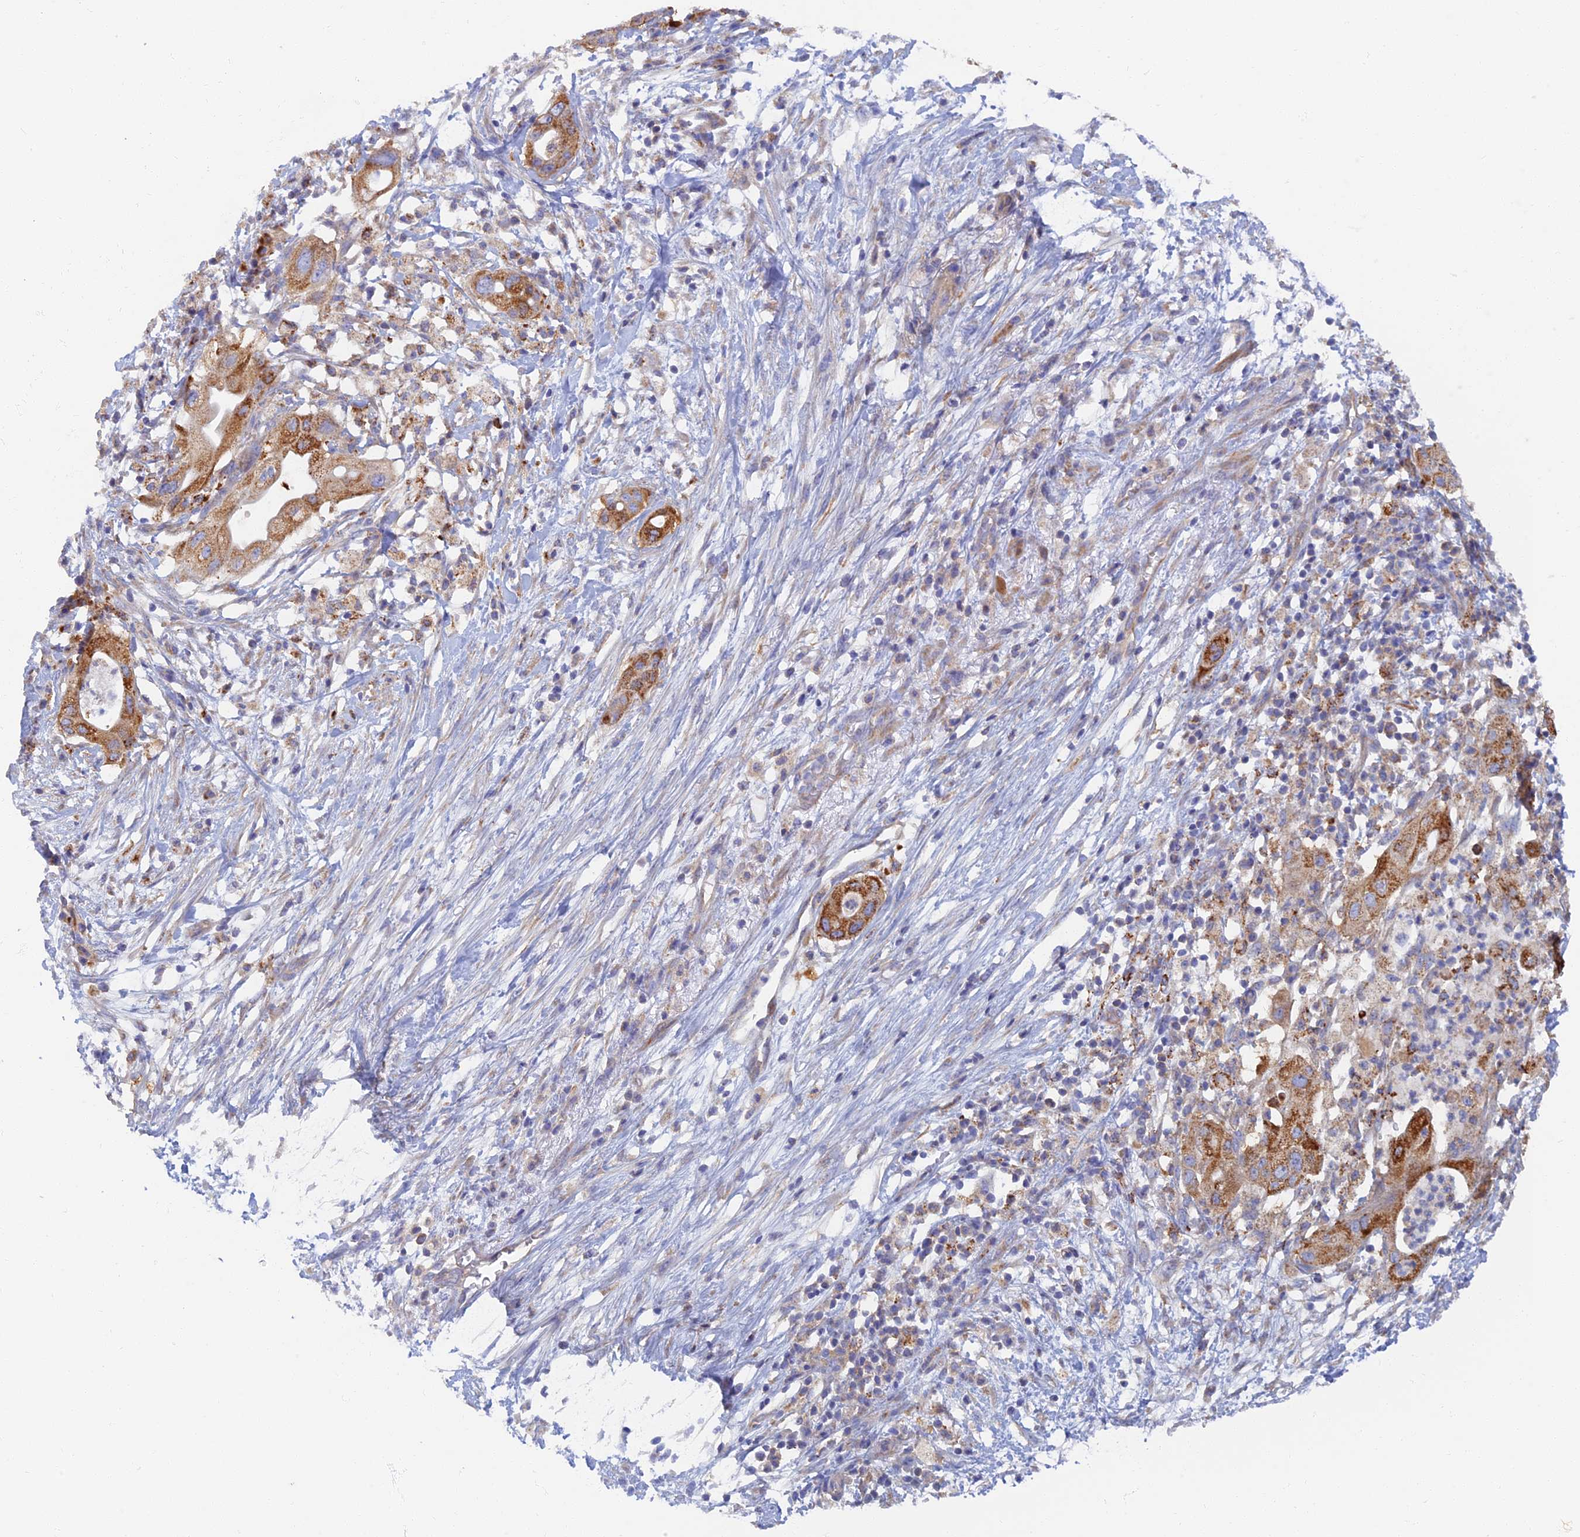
{"staining": {"intensity": "strong", "quantity": ">75%", "location": "cytoplasmic/membranous"}, "tissue": "pancreatic cancer", "cell_type": "Tumor cells", "image_type": "cancer", "snomed": [{"axis": "morphology", "description": "Adenocarcinoma, NOS"}, {"axis": "topography", "description": "Pancreas"}], "caption": "The immunohistochemical stain highlights strong cytoplasmic/membranous staining in tumor cells of pancreatic cancer tissue.", "gene": "TMEM44", "patient": {"sex": "male", "age": 68}}